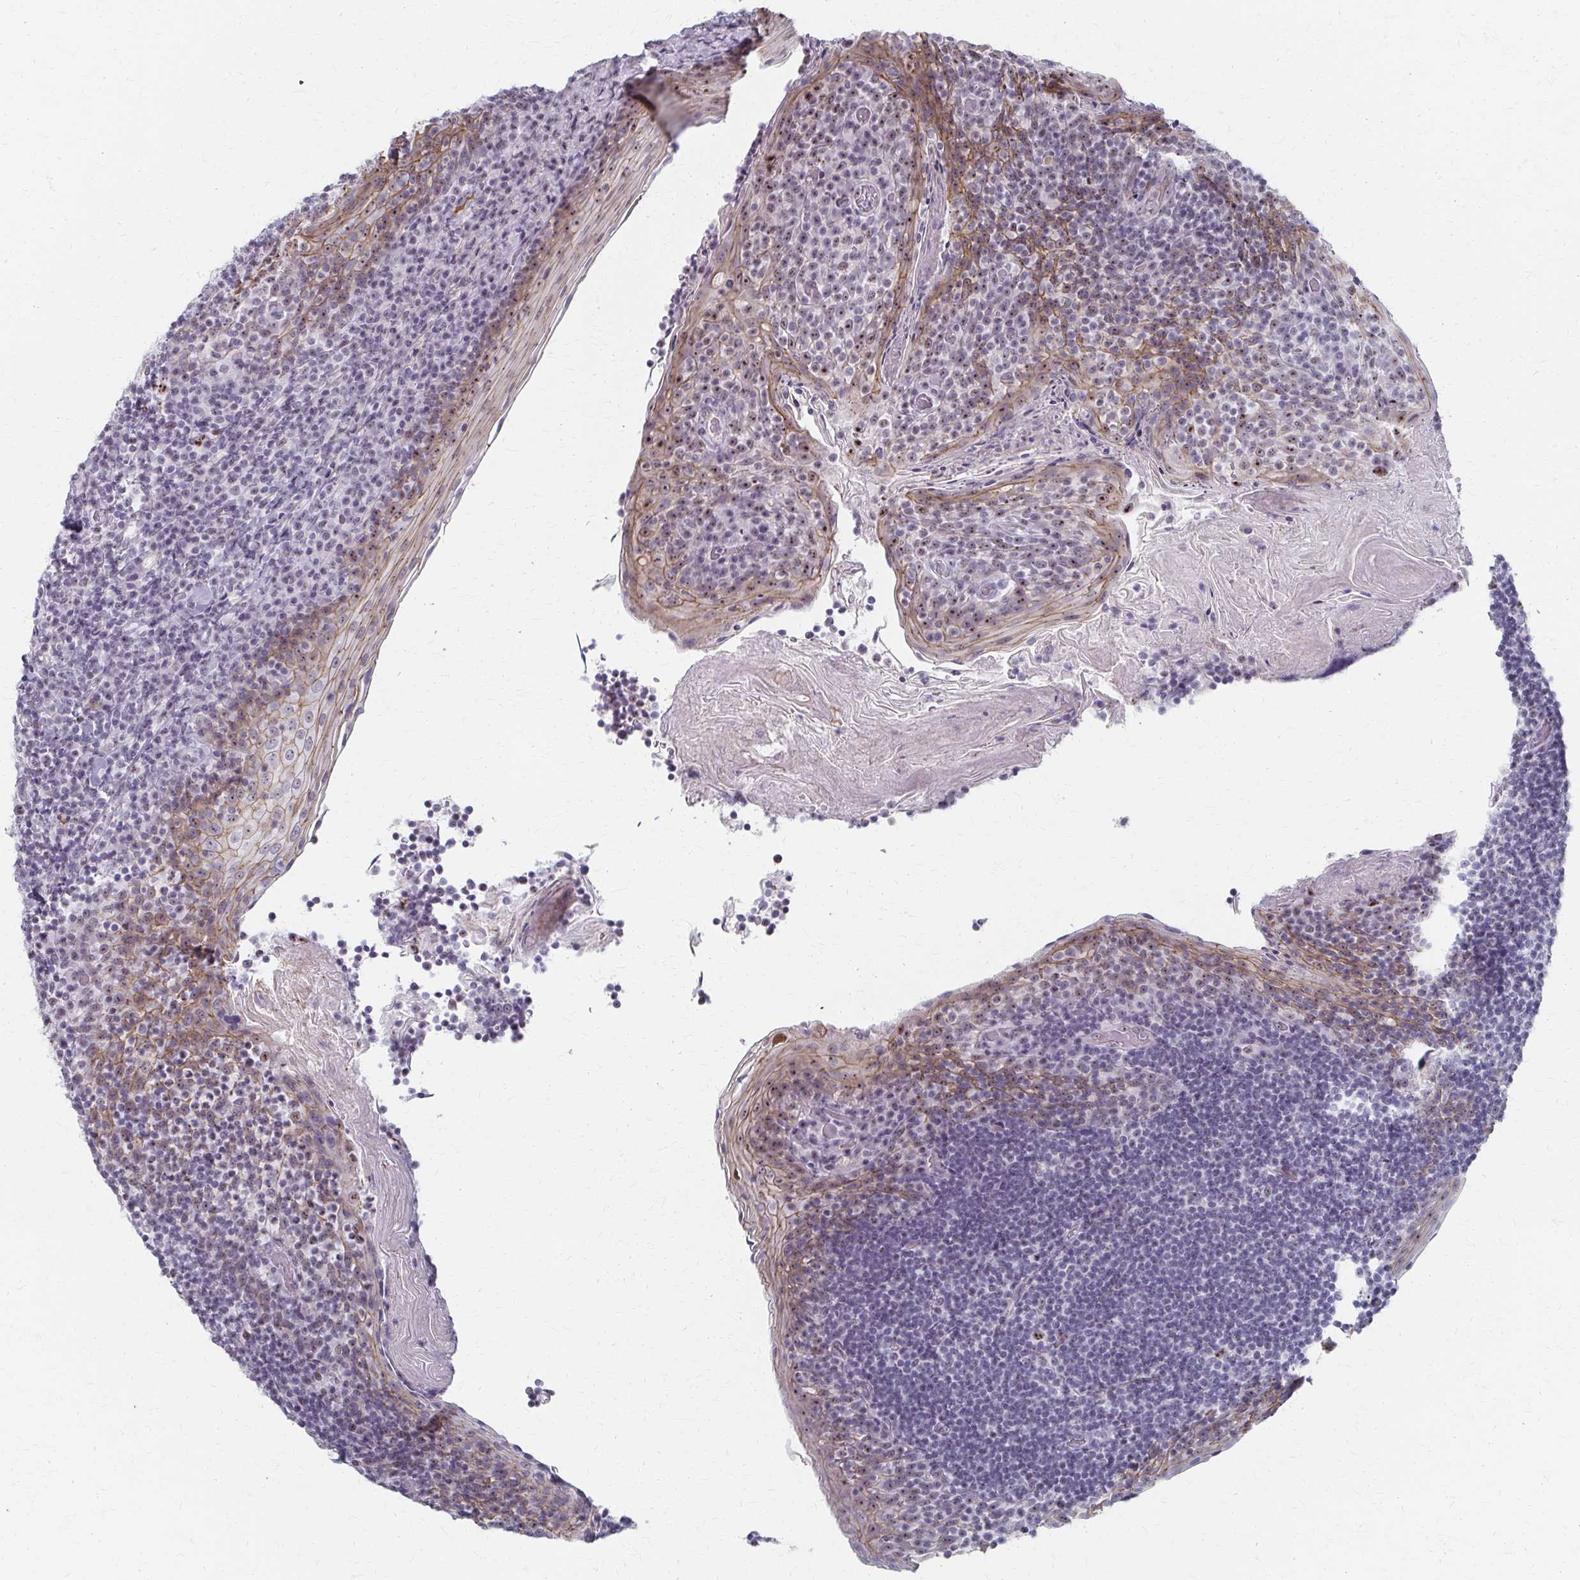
{"staining": {"intensity": "negative", "quantity": "none", "location": "none"}, "tissue": "tonsil", "cell_type": "Non-germinal center cells", "image_type": "normal", "snomed": [{"axis": "morphology", "description": "Normal tissue, NOS"}, {"axis": "topography", "description": "Tonsil"}], "caption": "DAB (3,3'-diaminobenzidine) immunohistochemical staining of benign tonsil reveals no significant staining in non-germinal center cells. The staining is performed using DAB (3,3'-diaminobenzidine) brown chromogen with nuclei counter-stained in using hematoxylin.", "gene": "PES1", "patient": {"sex": "female", "age": 10}}